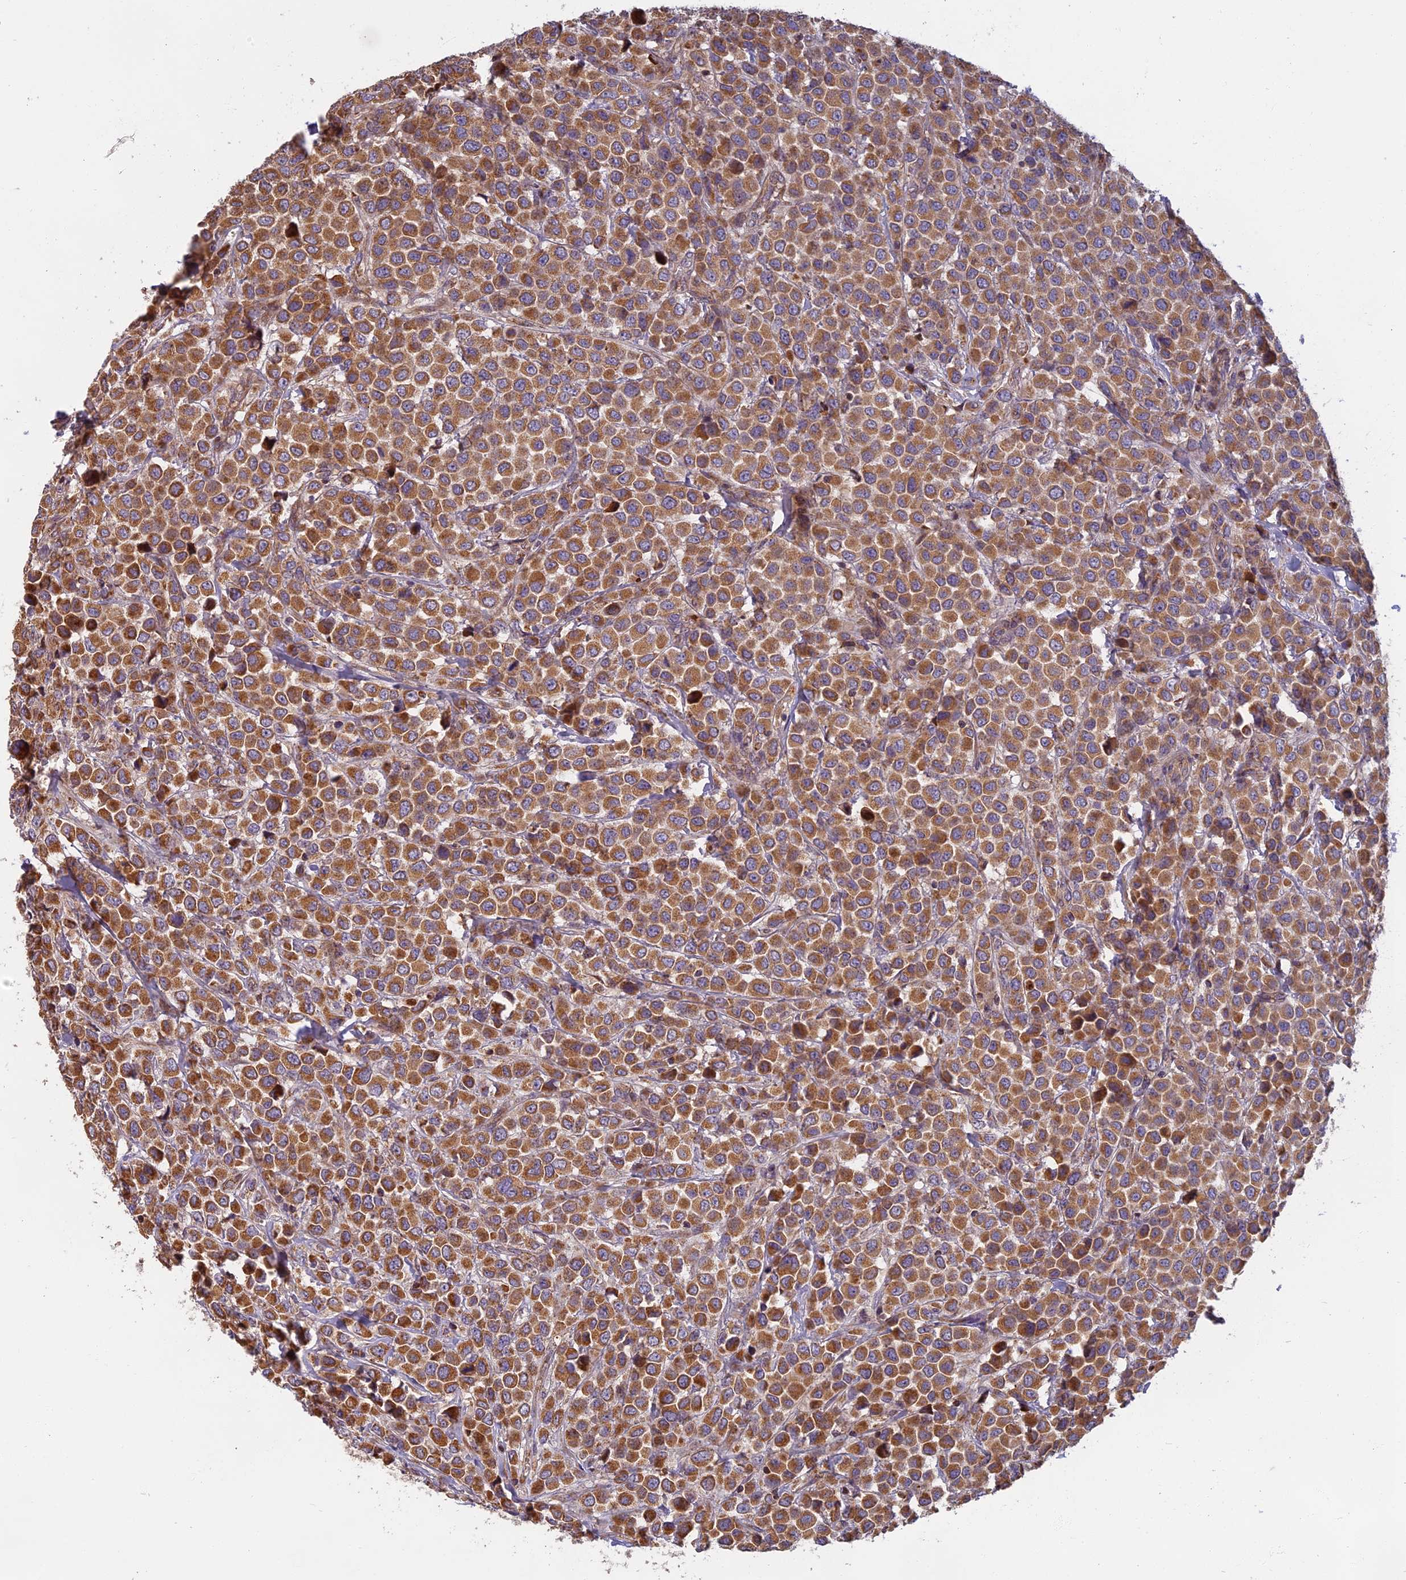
{"staining": {"intensity": "moderate", "quantity": ">75%", "location": "cytoplasmic/membranous"}, "tissue": "breast cancer", "cell_type": "Tumor cells", "image_type": "cancer", "snomed": [{"axis": "morphology", "description": "Duct carcinoma"}, {"axis": "topography", "description": "Breast"}], "caption": "Moderate cytoplasmic/membranous staining is present in about >75% of tumor cells in breast cancer (invasive ductal carcinoma).", "gene": "EDAR", "patient": {"sex": "female", "age": 61}}